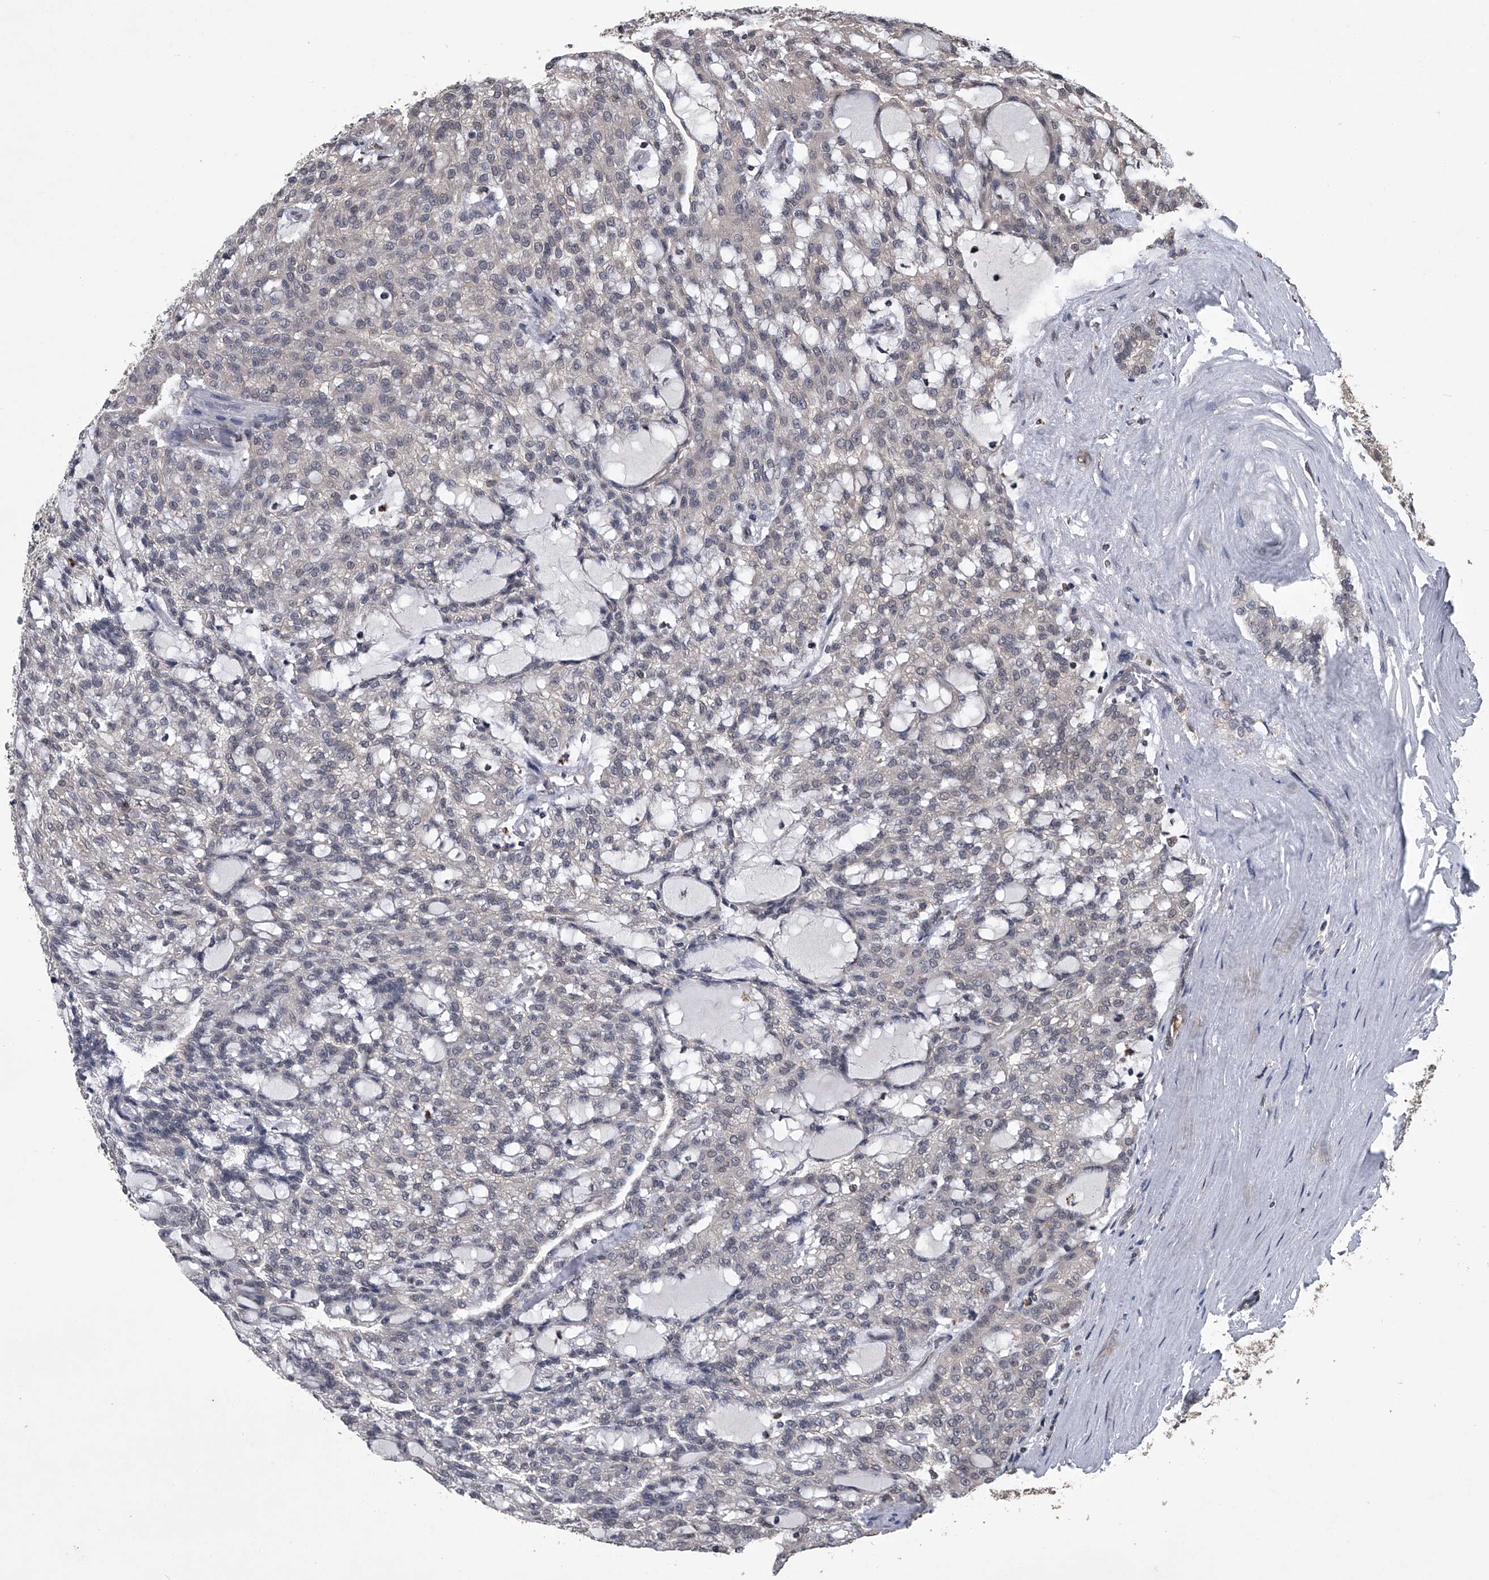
{"staining": {"intensity": "negative", "quantity": "none", "location": "none"}, "tissue": "renal cancer", "cell_type": "Tumor cells", "image_type": "cancer", "snomed": [{"axis": "morphology", "description": "Adenocarcinoma, NOS"}, {"axis": "topography", "description": "Kidney"}], "caption": "Renal cancer (adenocarcinoma) was stained to show a protein in brown. There is no significant positivity in tumor cells.", "gene": "TSNAX", "patient": {"sex": "male", "age": 63}}